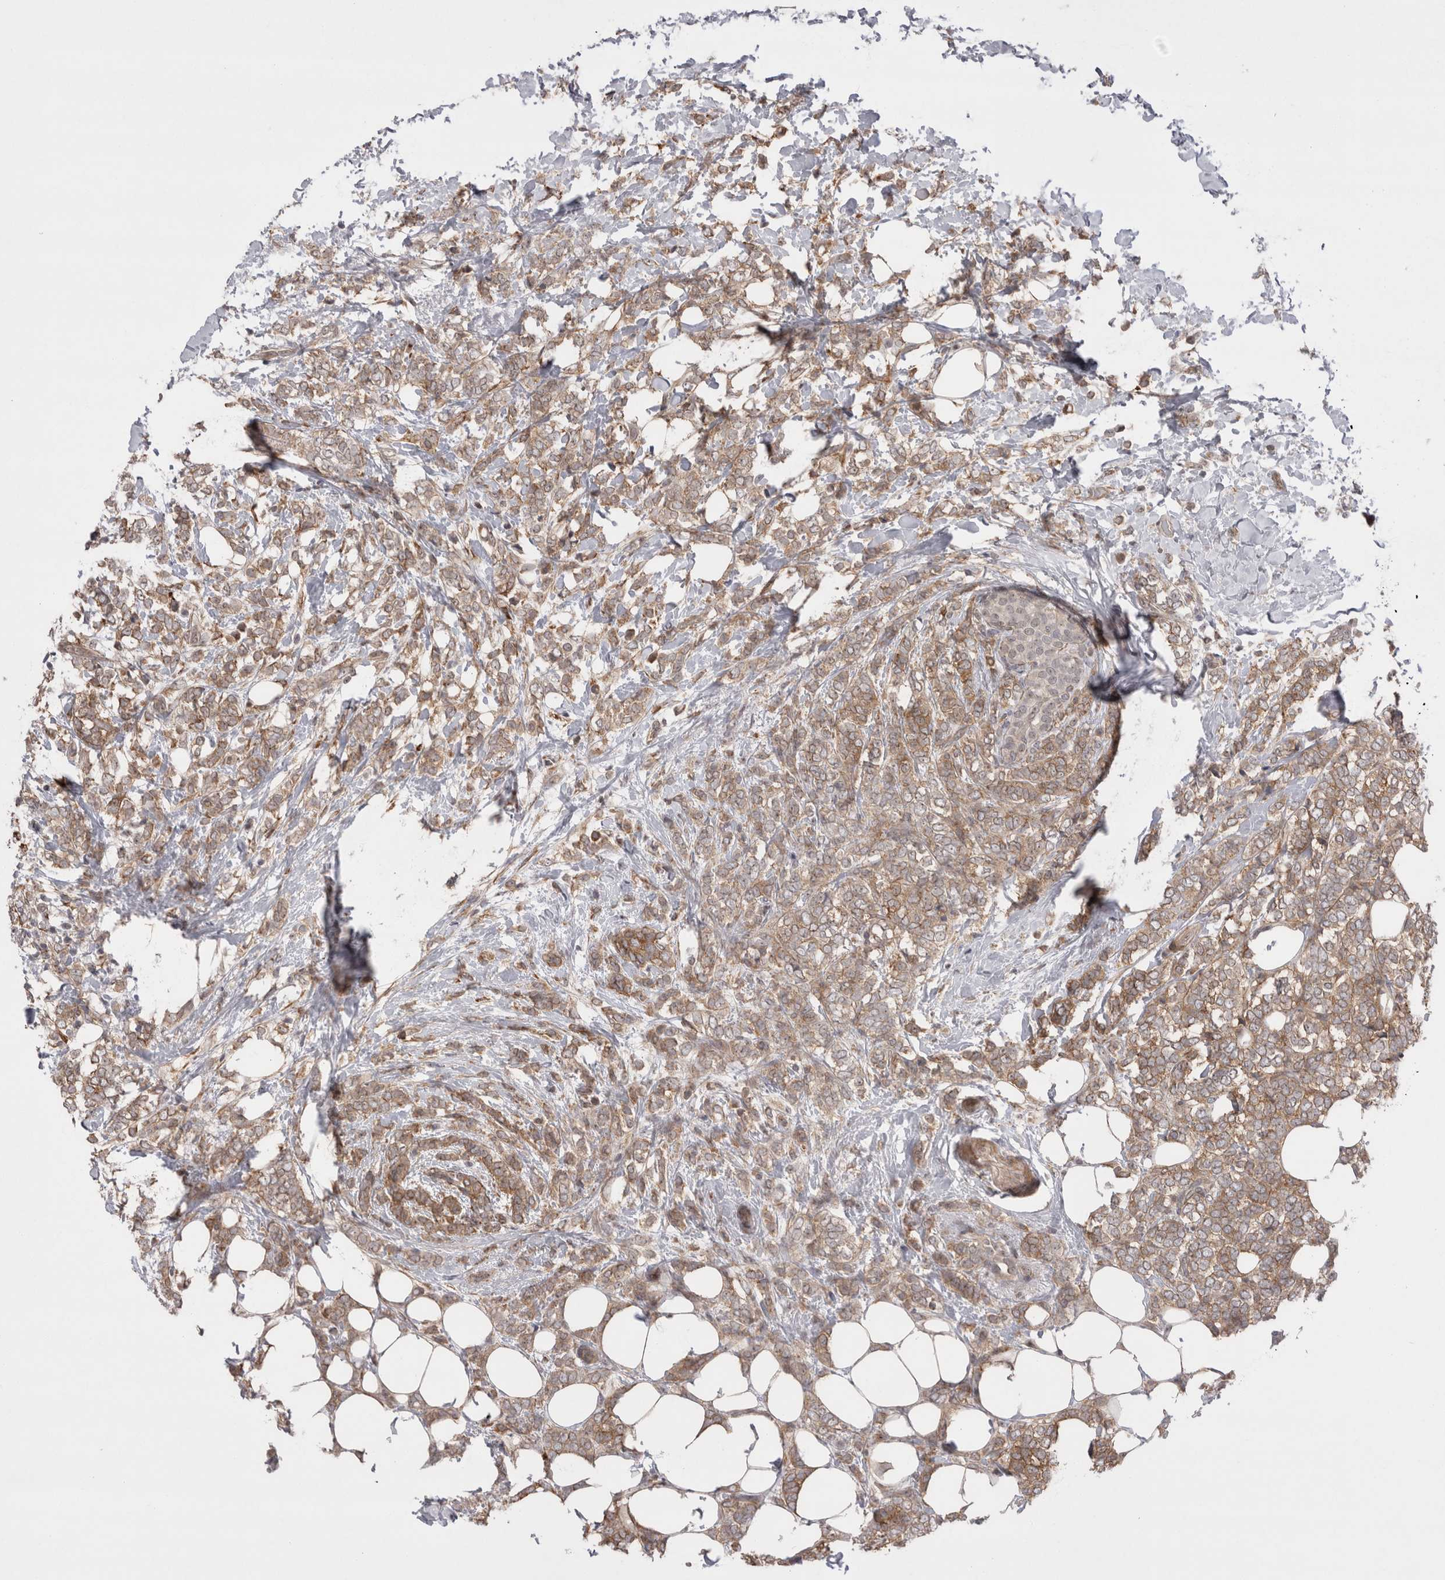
{"staining": {"intensity": "moderate", "quantity": ">75%", "location": "cytoplasmic/membranous"}, "tissue": "breast cancer", "cell_type": "Tumor cells", "image_type": "cancer", "snomed": [{"axis": "morphology", "description": "Lobular carcinoma"}, {"axis": "topography", "description": "Breast"}], "caption": "About >75% of tumor cells in breast cancer (lobular carcinoma) exhibit moderate cytoplasmic/membranous protein staining as visualized by brown immunohistochemical staining.", "gene": "EXOSC4", "patient": {"sex": "female", "age": 50}}